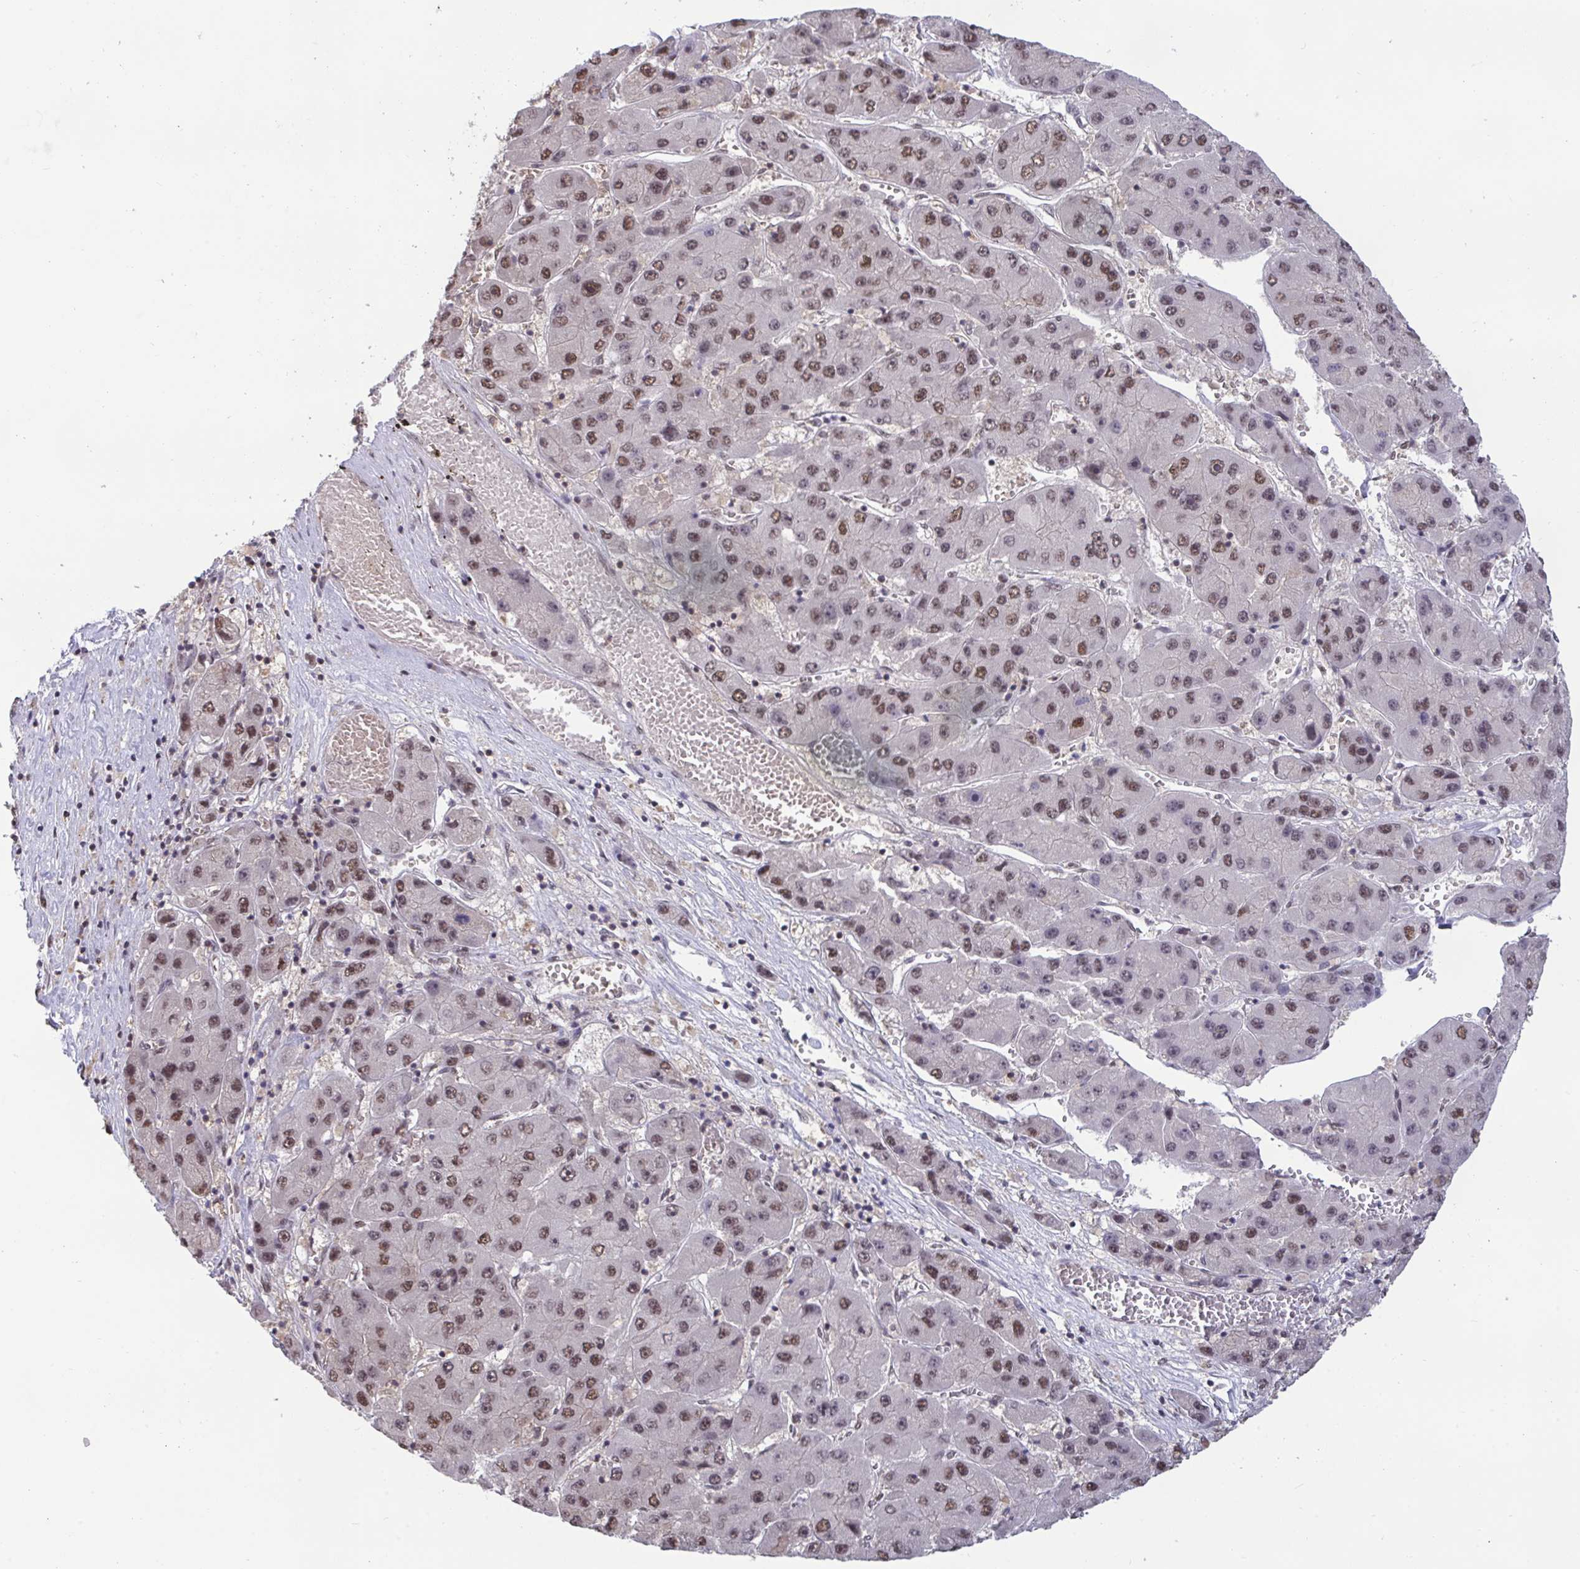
{"staining": {"intensity": "moderate", "quantity": "25%-75%", "location": "nuclear"}, "tissue": "liver cancer", "cell_type": "Tumor cells", "image_type": "cancer", "snomed": [{"axis": "morphology", "description": "Carcinoma, Hepatocellular, NOS"}, {"axis": "topography", "description": "Liver"}], "caption": "Immunohistochemistry image of liver hepatocellular carcinoma stained for a protein (brown), which displays medium levels of moderate nuclear expression in about 25%-75% of tumor cells.", "gene": "PUF60", "patient": {"sex": "female", "age": 61}}